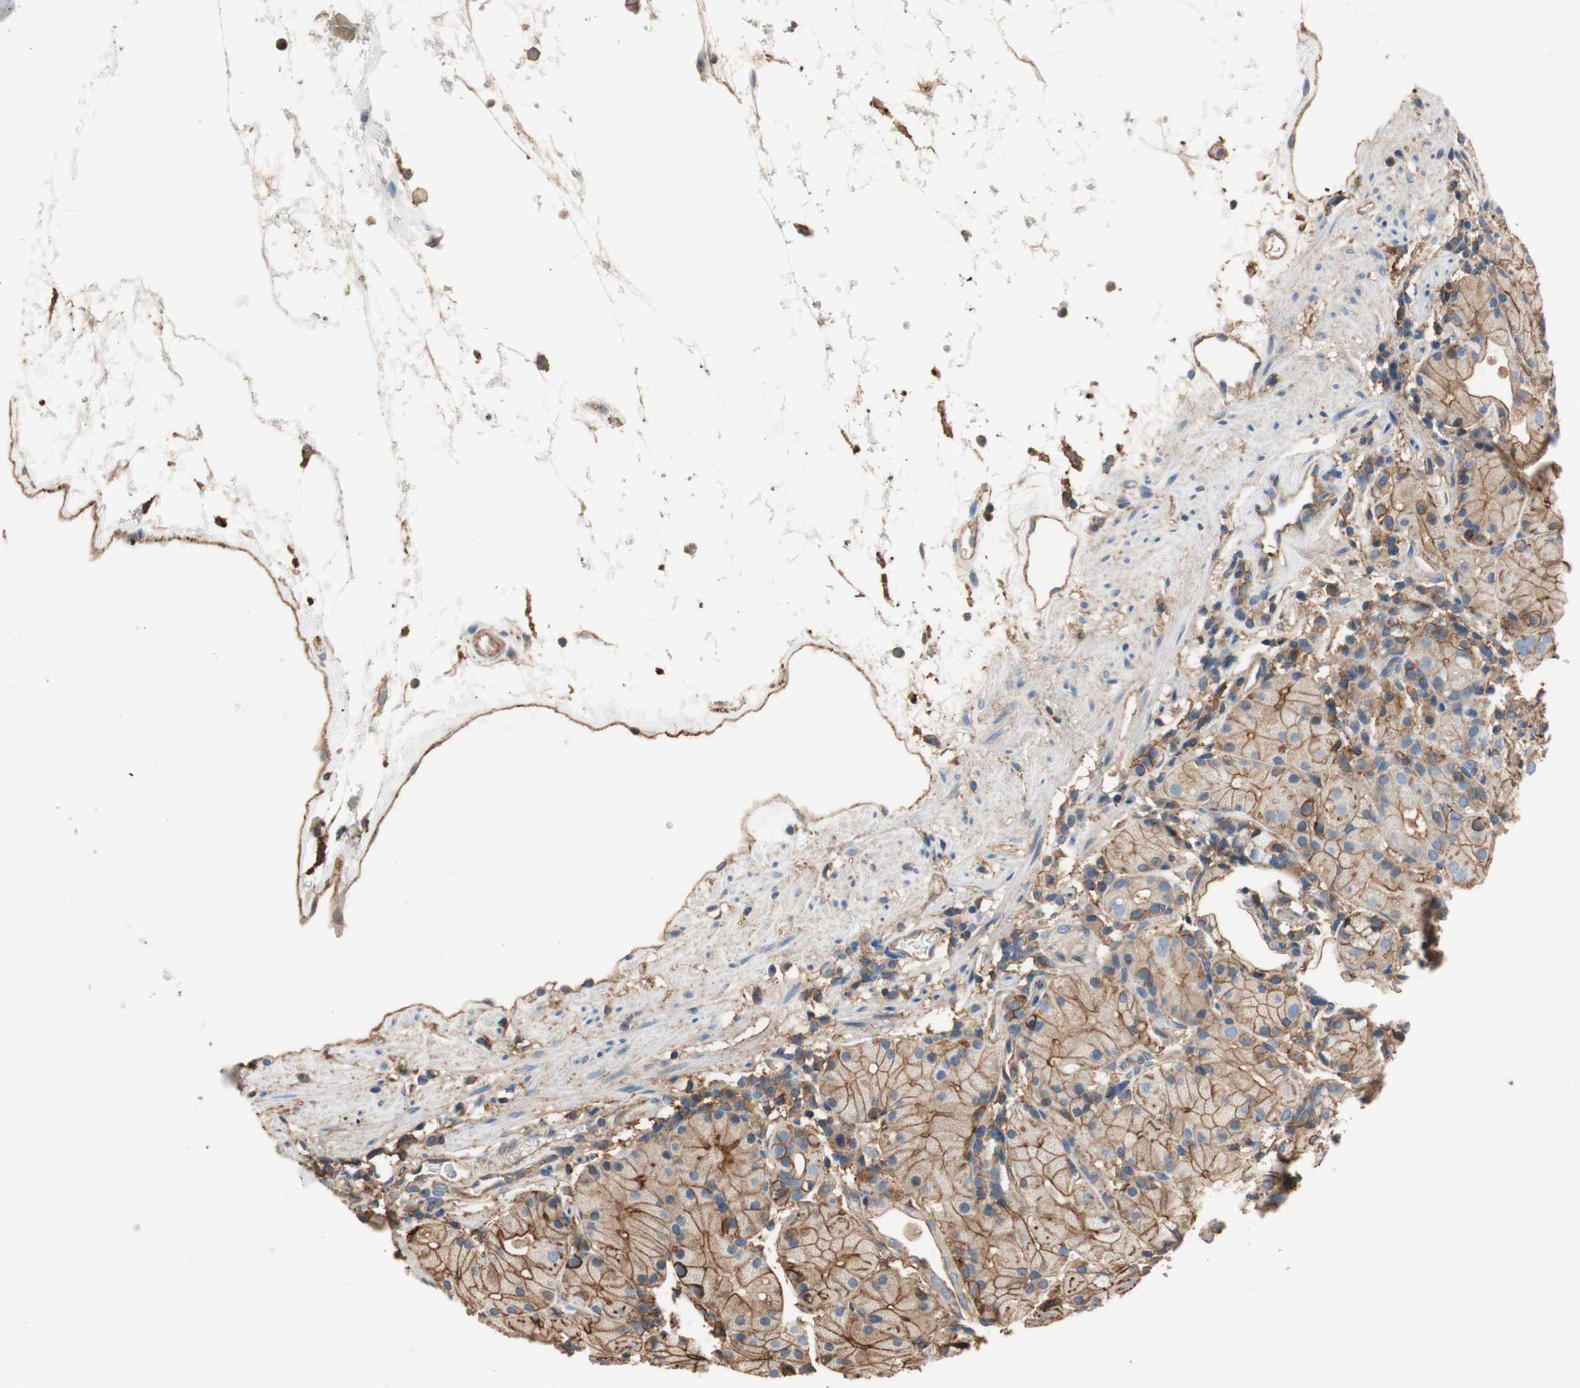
{"staining": {"intensity": "moderate", "quantity": "<25%", "location": "cytoplasmic/membranous"}, "tissue": "stomach", "cell_type": "Glandular cells", "image_type": "normal", "snomed": [{"axis": "morphology", "description": "Normal tissue, NOS"}, {"axis": "topography", "description": "Stomach"}, {"axis": "topography", "description": "Stomach, lower"}], "caption": "The immunohistochemical stain shows moderate cytoplasmic/membranous positivity in glandular cells of normal stomach. Ihc stains the protein in brown and the nuclei are stained blue.", "gene": "IL1RL1", "patient": {"sex": "female", "age": 75}}